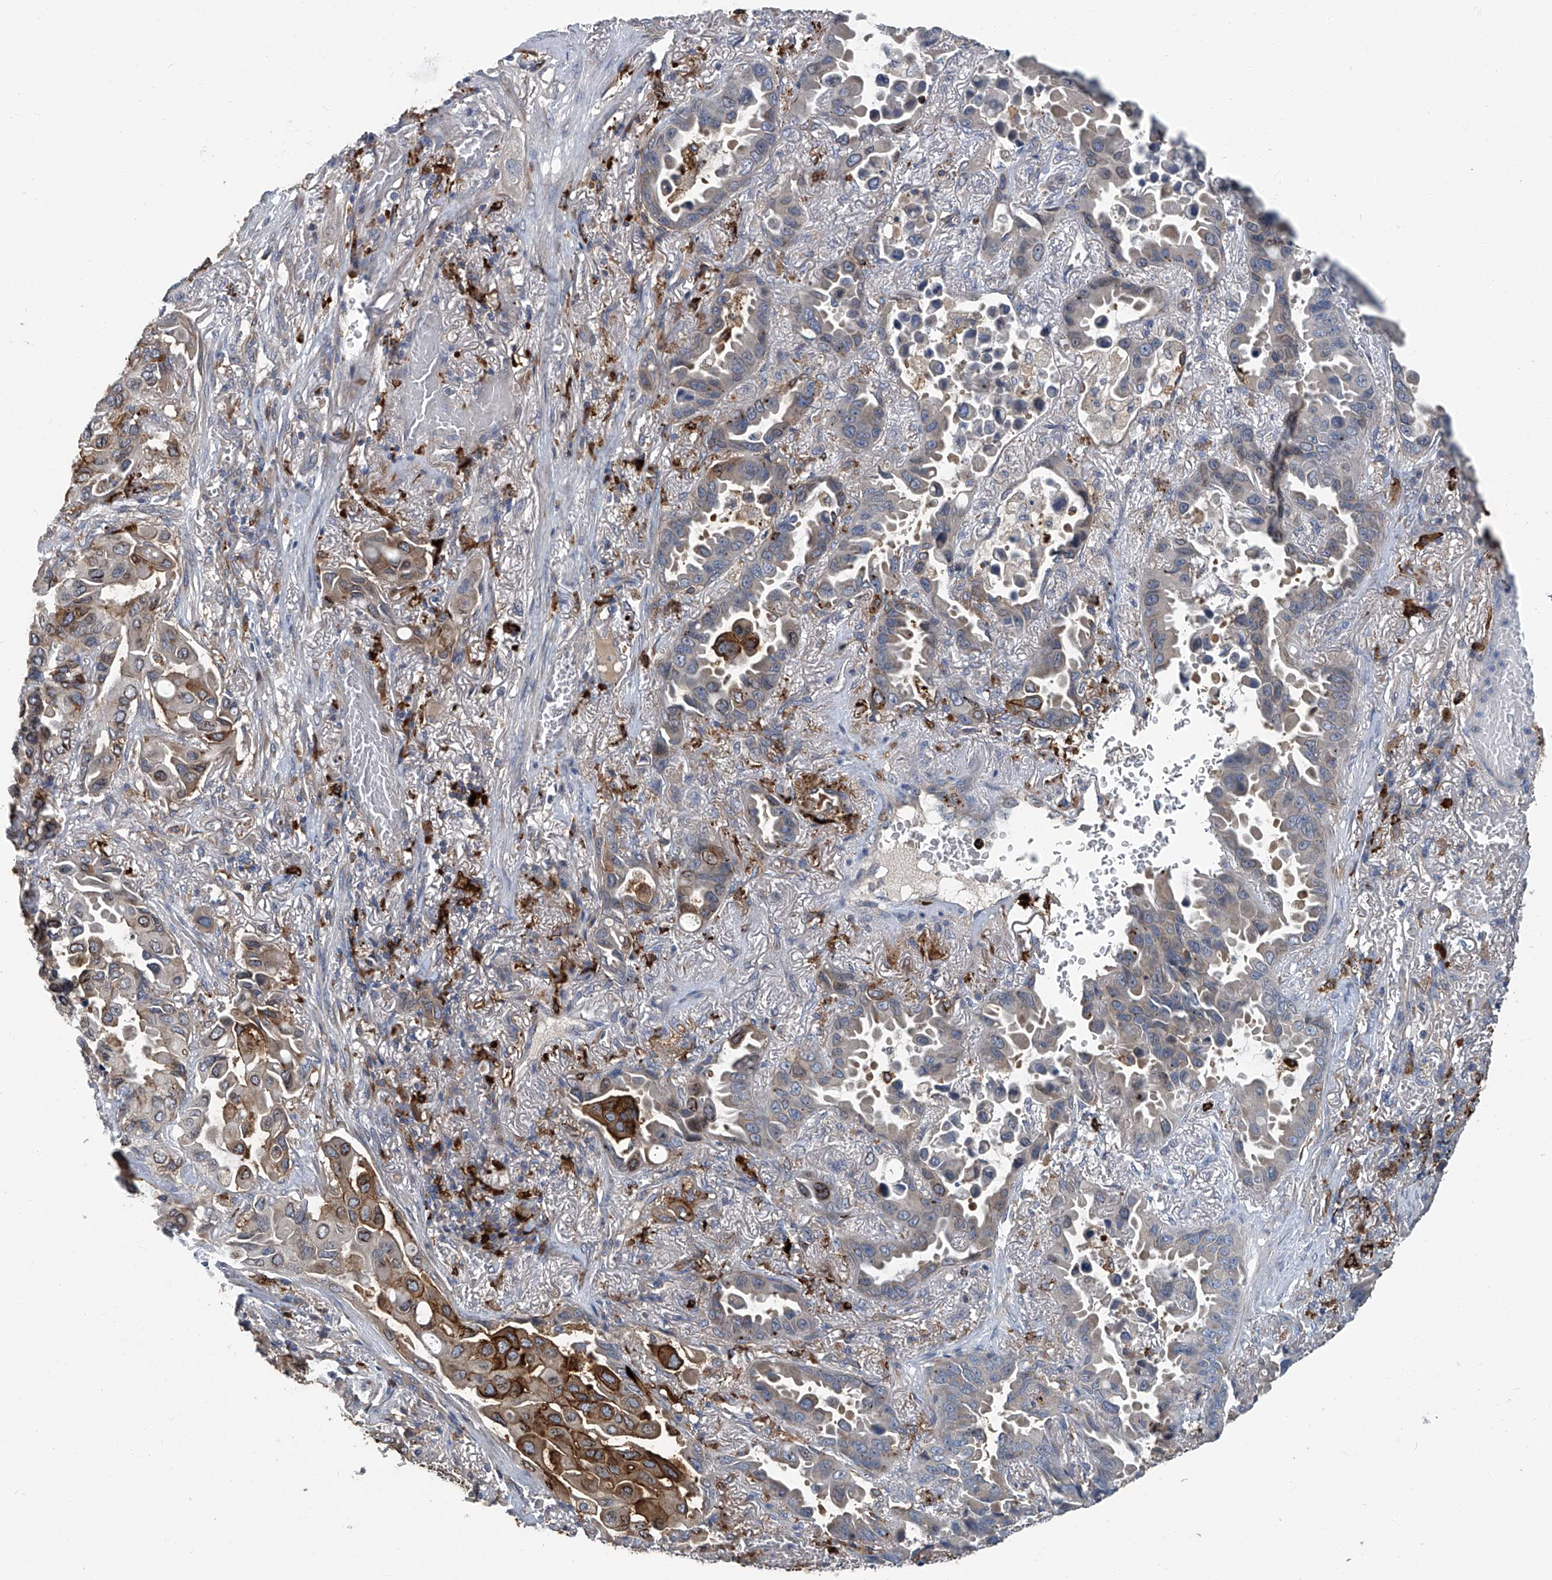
{"staining": {"intensity": "moderate", "quantity": "<25%", "location": "cytoplasmic/membranous"}, "tissue": "lung cancer", "cell_type": "Tumor cells", "image_type": "cancer", "snomed": [{"axis": "morphology", "description": "Adenocarcinoma, NOS"}, {"axis": "topography", "description": "Lung"}], "caption": "Tumor cells exhibit moderate cytoplasmic/membranous staining in about <25% of cells in adenocarcinoma (lung). The staining is performed using DAB brown chromogen to label protein expression. The nuclei are counter-stained blue using hematoxylin.", "gene": "FAM167A", "patient": {"sex": "male", "age": 64}}